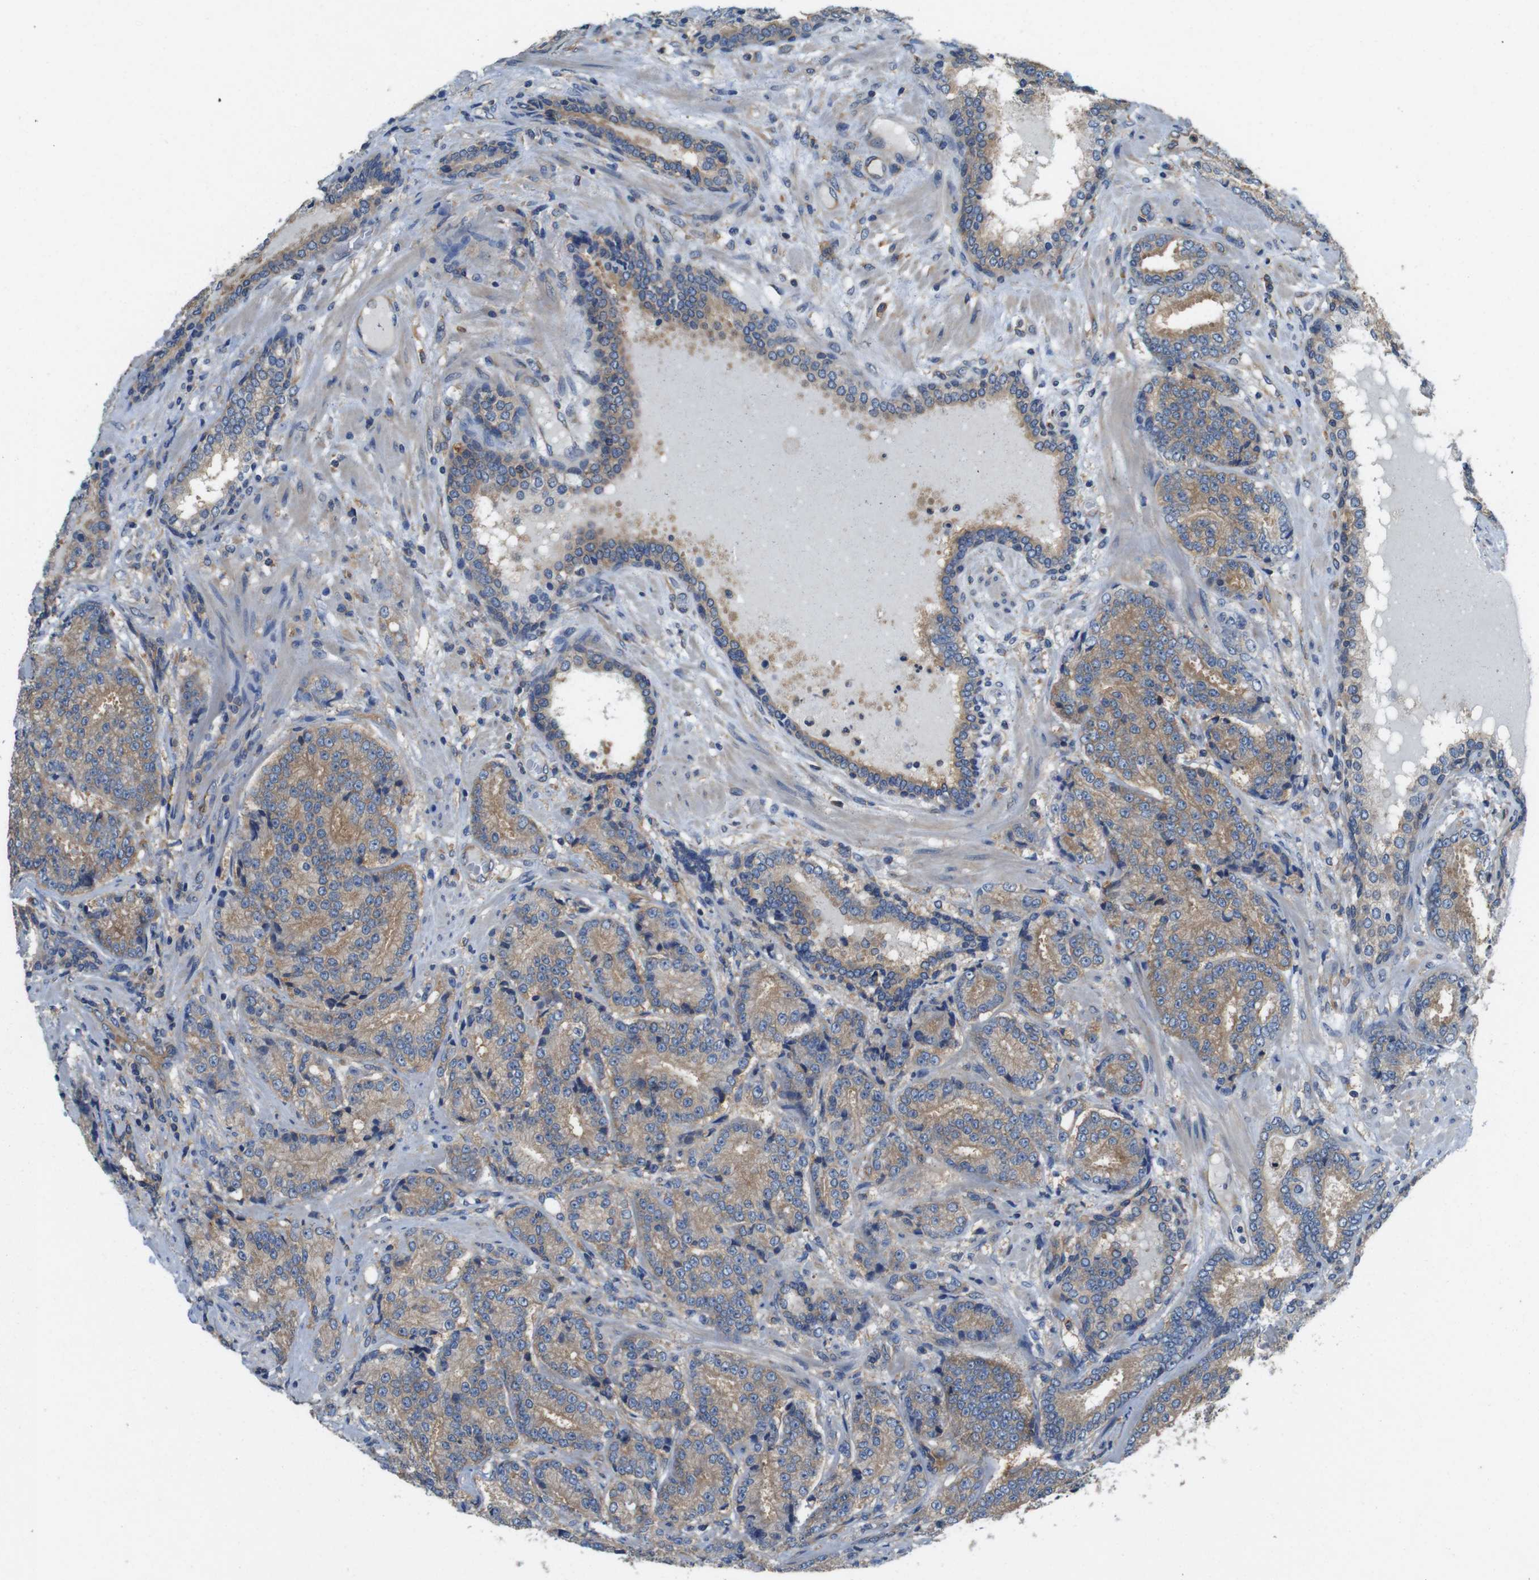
{"staining": {"intensity": "moderate", "quantity": ">75%", "location": "cytoplasmic/membranous"}, "tissue": "prostate cancer", "cell_type": "Tumor cells", "image_type": "cancer", "snomed": [{"axis": "morphology", "description": "Adenocarcinoma, High grade"}, {"axis": "topography", "description": "Prostate"}], "caption": "Human adenocarcinoma (high-grade) (prostate) stained with a brown dye demonstrates moderate cytoplasmic/membranous positive expression in about >75% of tumor cells.", "gene": "DCTN1", "patient": {"sex": "male", "age": 61}}